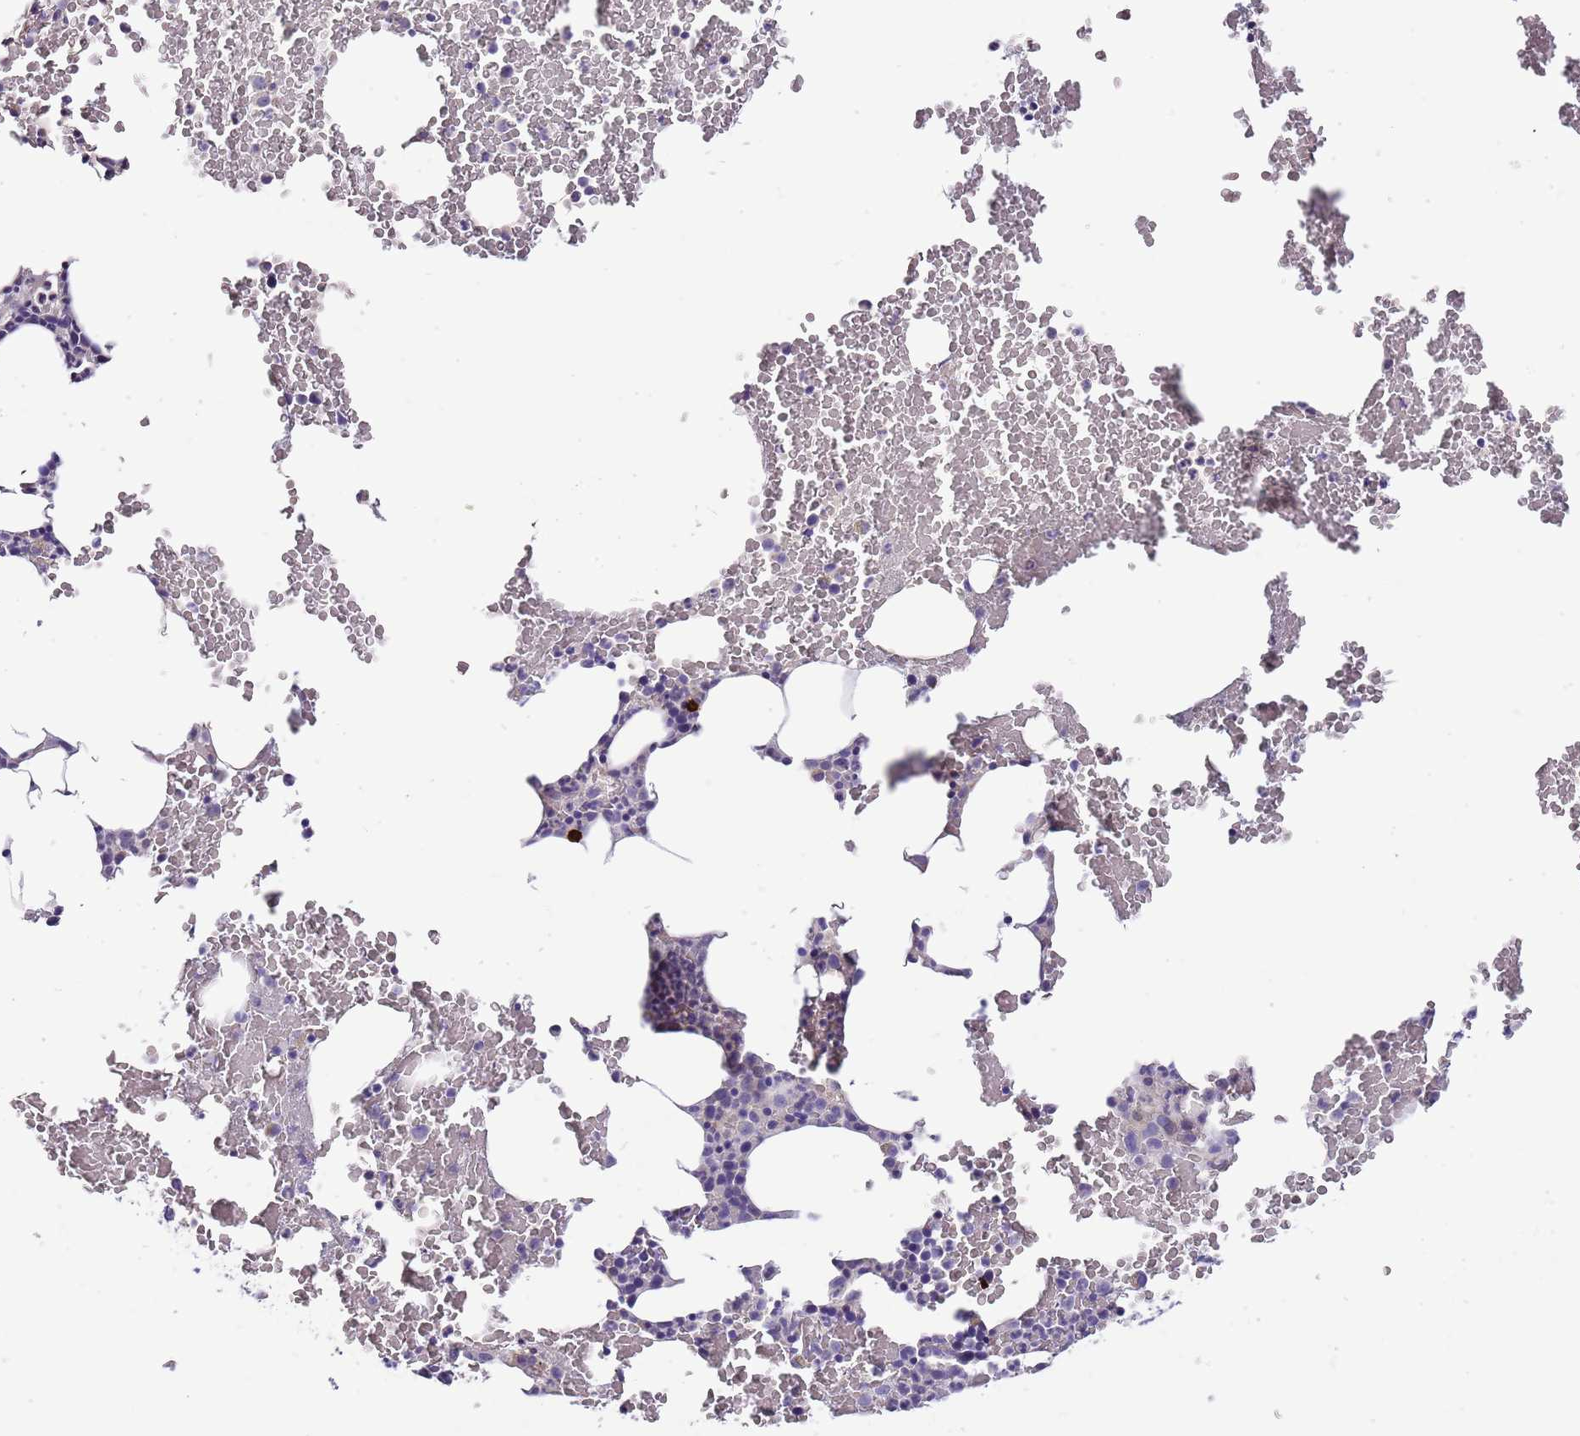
{"staining": {"intensity": "negative", "quantity": "none", "location": "none"}, "tissue": "bone marrow", "cell_type": "Hematopoietic cells", "image_type": "normal", "snomed": [{"axis": "morphology", "description": "Normal tissue, NOS"}, {"axis": "morphology", "description": "Inflammation, NOS"}, {"axis": "topography", "description": "Bone marrow"}], "caption": "Immunohistochemical staining of unremarkable human bone marrow exhibits no significant positivity in hematopoietic cells.", "gene": "RFK", "patient": {"sex": "female", "age": 78}}